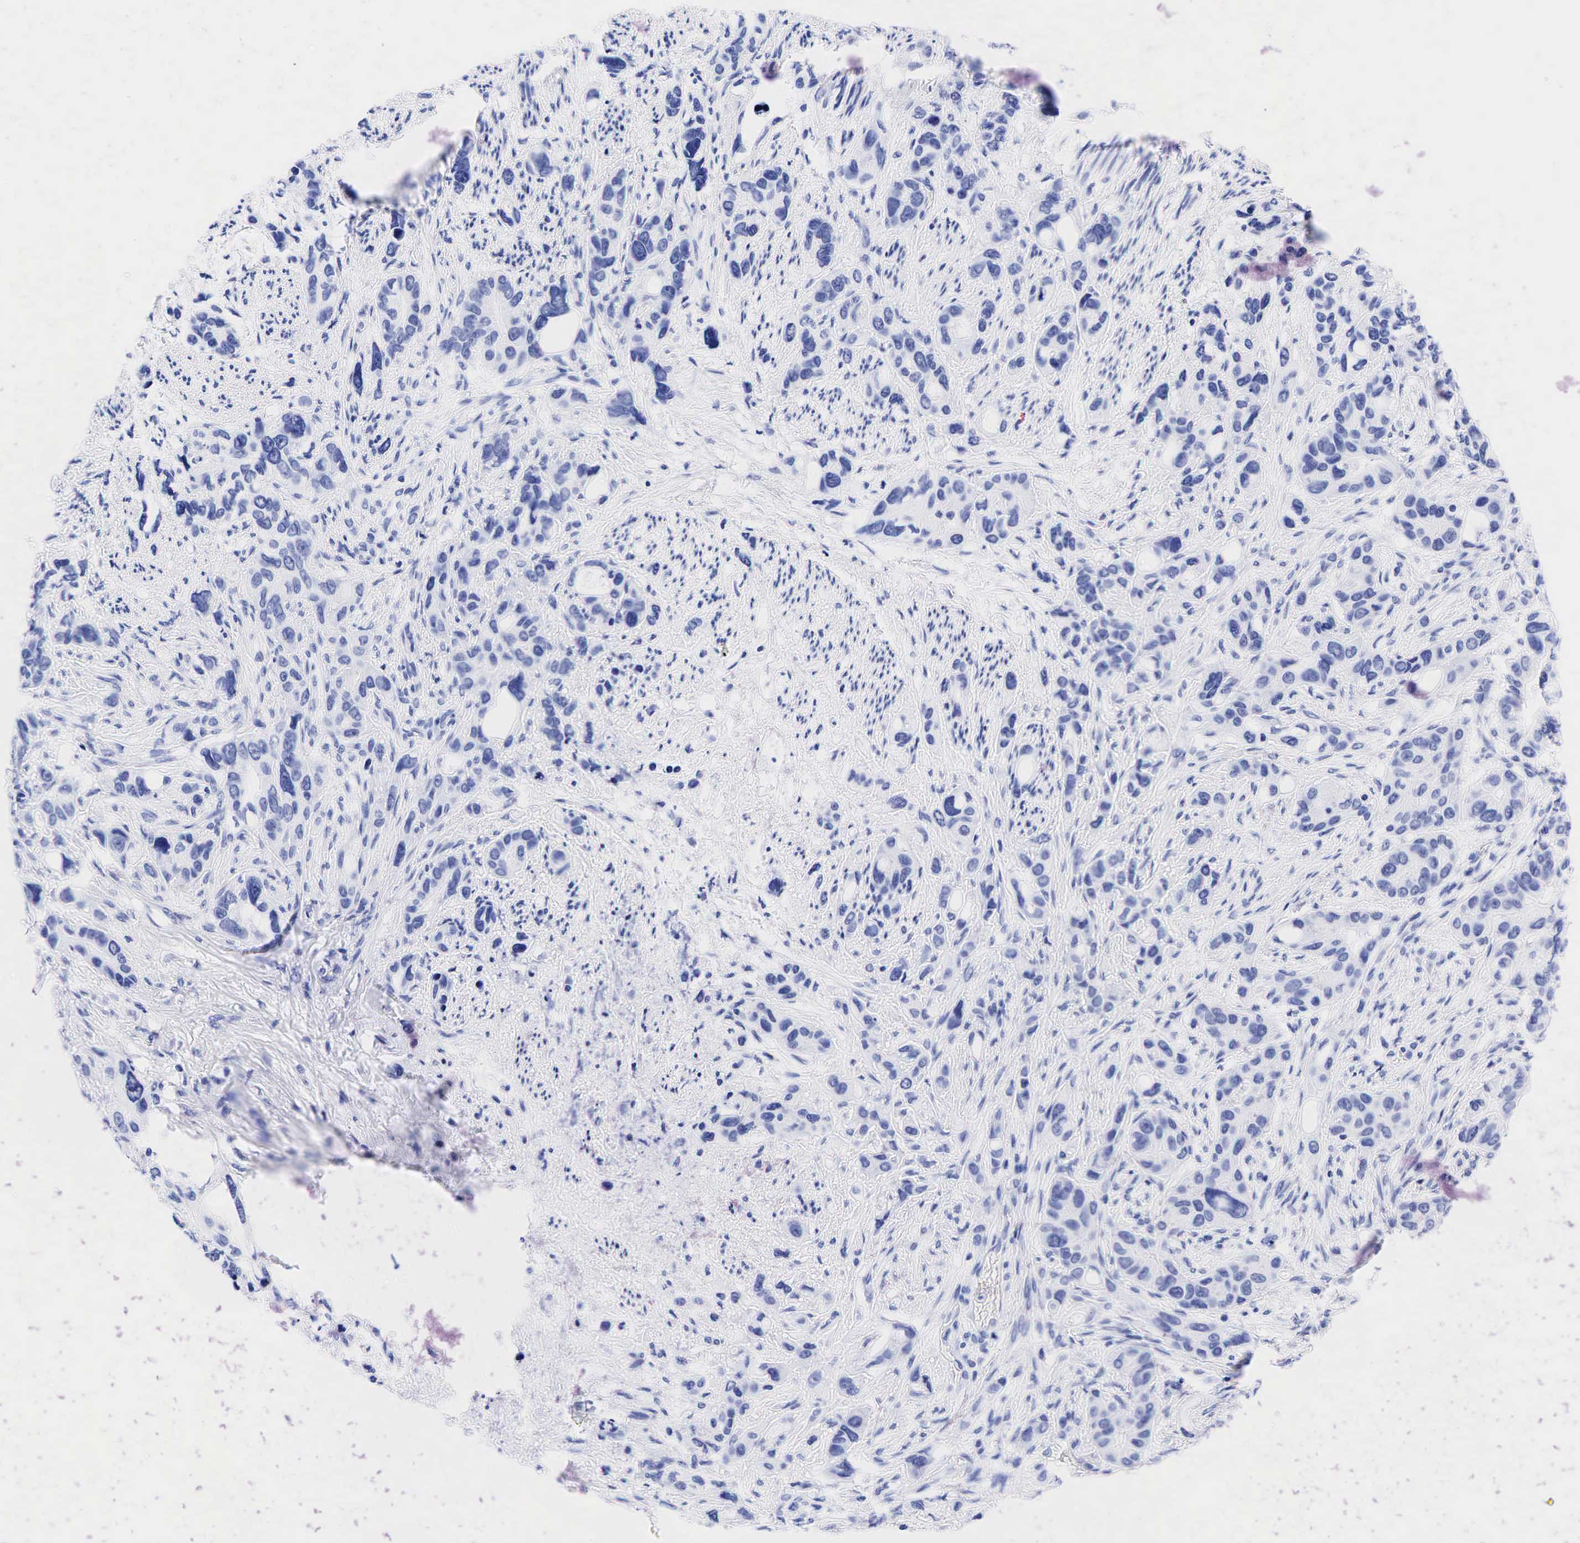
{"staining": {"intensity": "negative", "quantity": "none", "location": "none"}, "tissue": "stomach cancer", "cell_type": "Tumor cells", "image_type": "cancer", "snomed": [{"axis": "morphology", "description": "Adenocarcinoma, NOS"}, {"axis": "topography", "description": "Stomach, upper"}], "caption": "IHC of human stomach adenocarcinoma shows no positivity in tumor cells. (DAB IHC with hematoxylin counter stain).", "gene": "ESR1", "patient": {"sex": "male", "age": 47}}